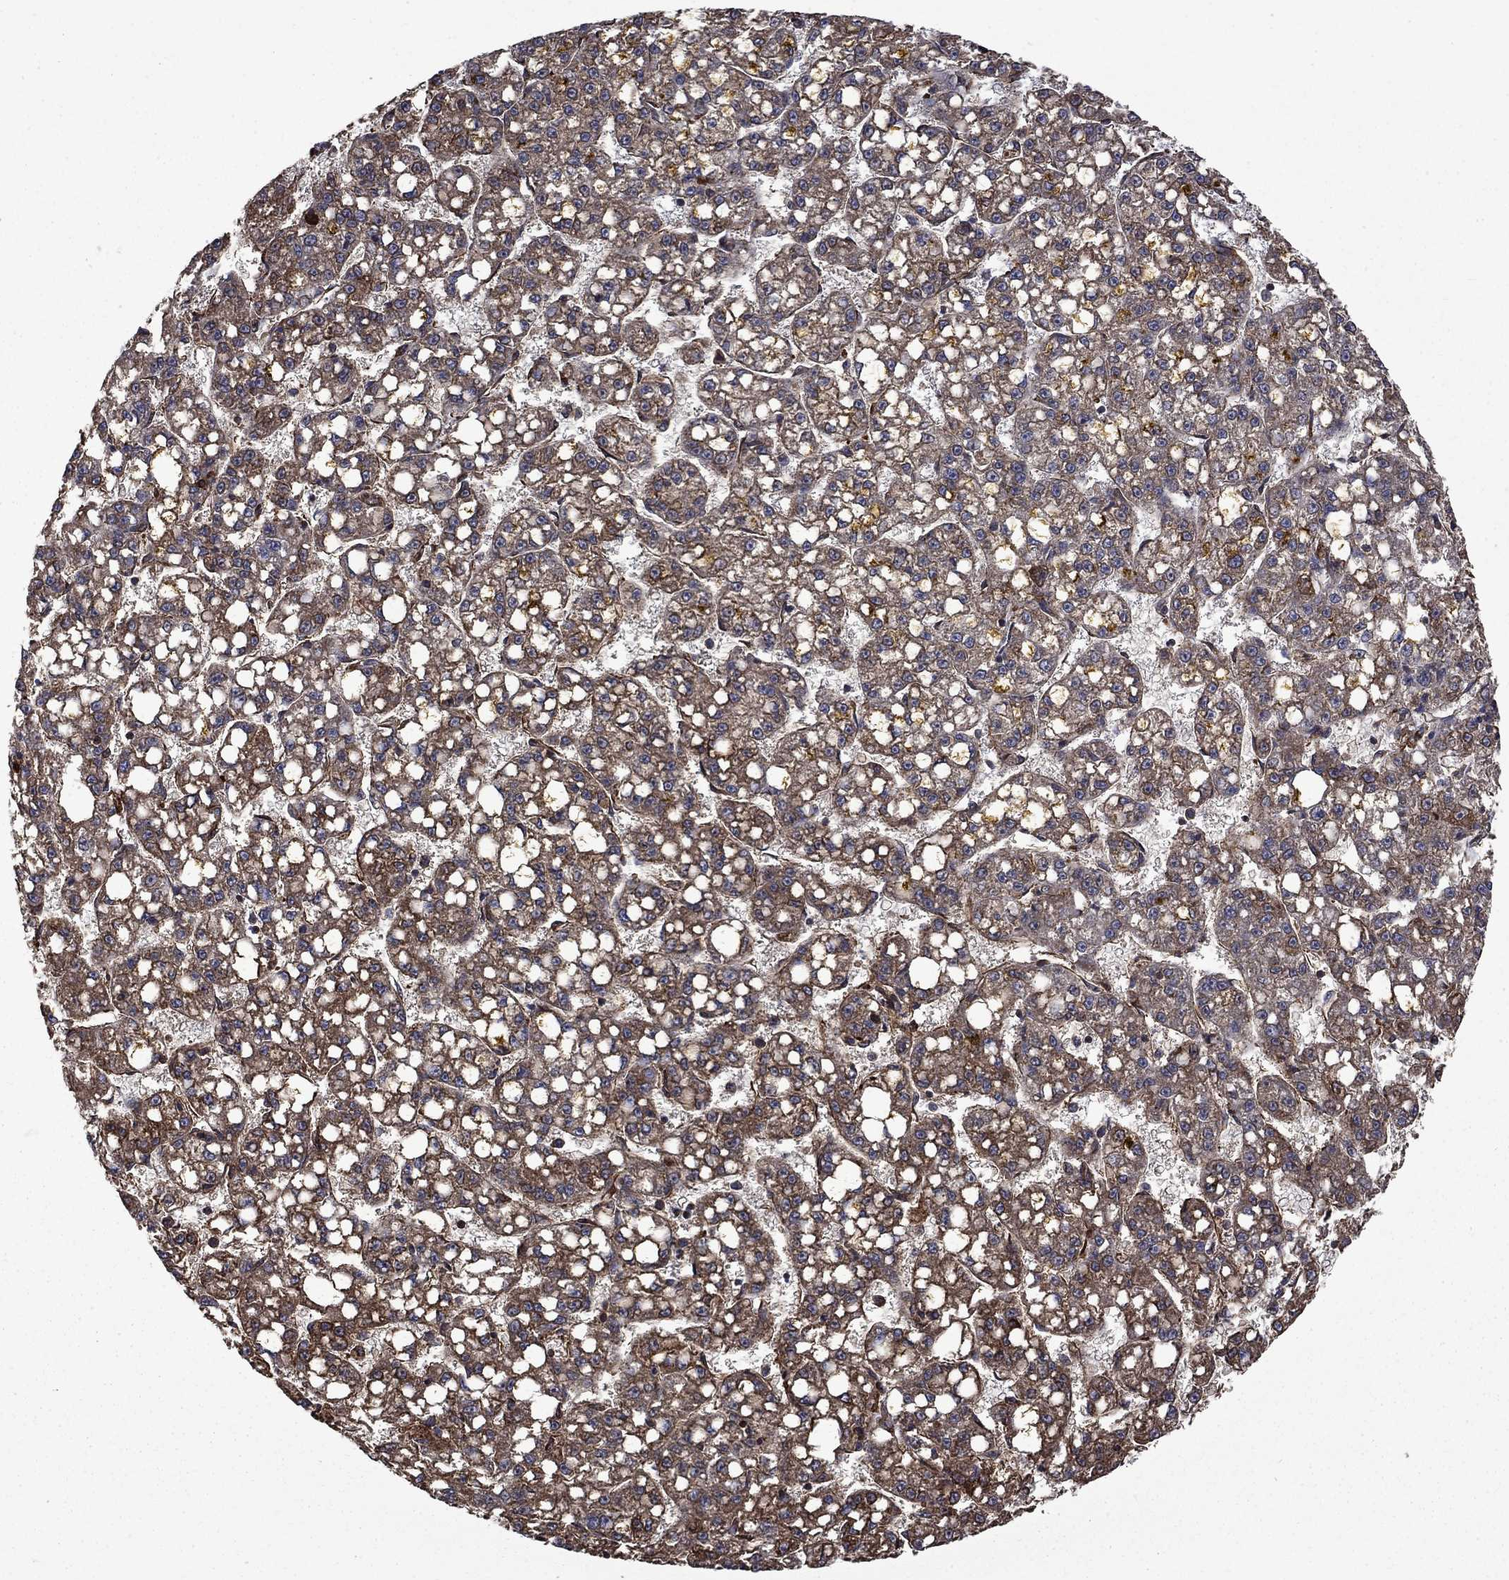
{"staining": {"intensity": "moderate", "quantity": ">75%", "location": "cytoplasmic/membranous"}, "tissue": "liver cancer", "cell_type": "Tumor cells", "image_type": "cancer", "snomed": [{"axis": "morphology", "description": "Carcinoma, Hepatocellular, NOS"}, {"axis": "topography", "description": "Liver"}], "caption": "This photomicrograph reveals IHC staining of human liver cancer (hepatocellular carcinoma), with medium moderate cytoplasmic/membranous staining in about >75% of tumor cells.", "gene": "CUTC", "patient": {"sex": "female", "age": 65}}